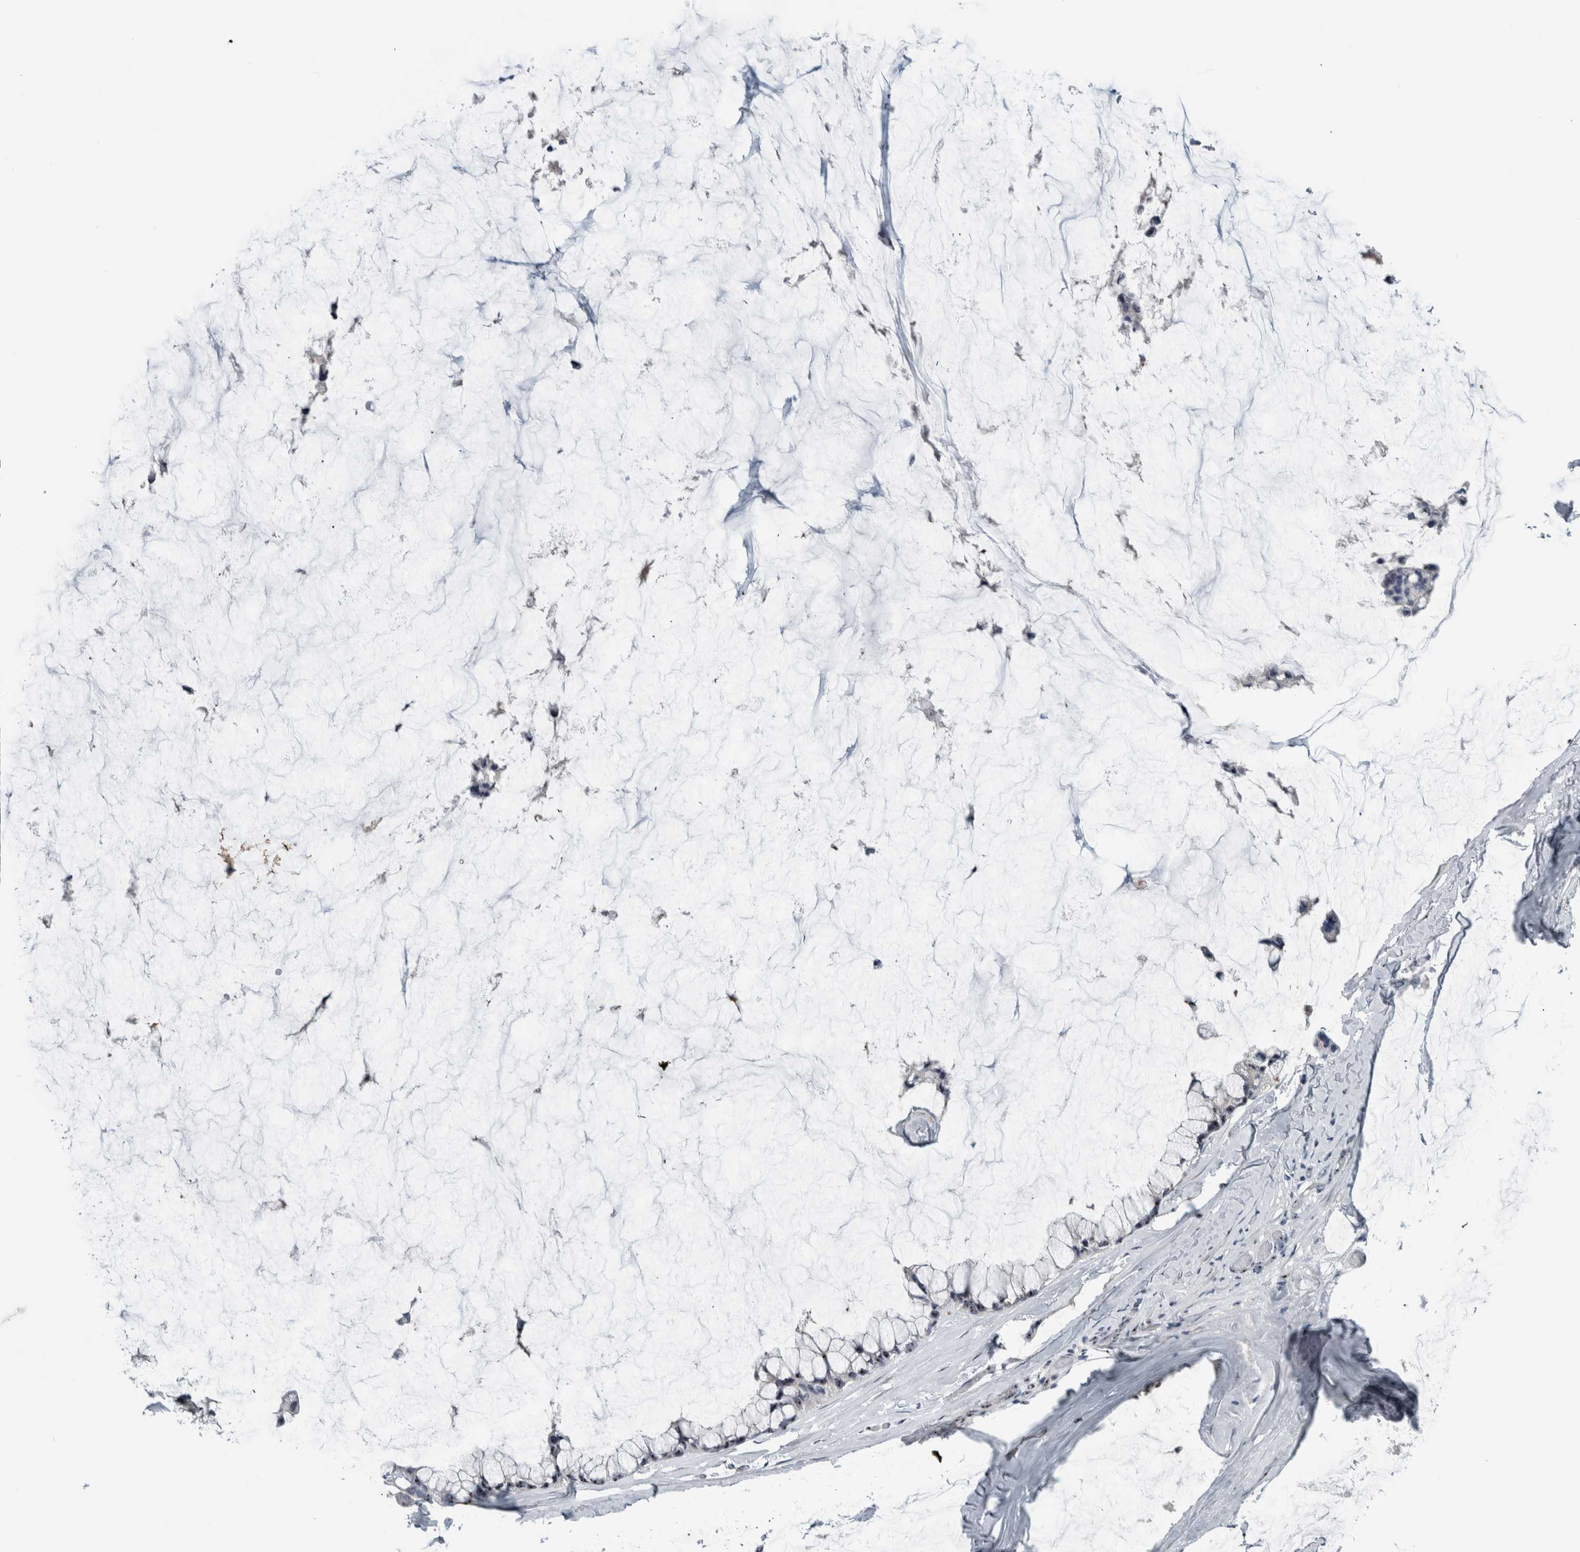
{"staining": {"intensity": "weak", "quantity": ">75%", "location": "nuclear"}, "tissue": "ovarian cancer", "cell_type": "Tumor cells", "image_type": "cancer", "snomed": [{"axis": "morphology", "description": "Cystadenocarcinoma, mucinous, NOS"}, {"axis": "topography", "description": "Ovary"}], "caption": "The image displays staining of mucinous cystadenocarcinoma (ovarian), revealing weak nuclear protein staining (brown color) within tumor cells.", "gene": "UTP6", "patient": {"sex": "female", "age": 39}}